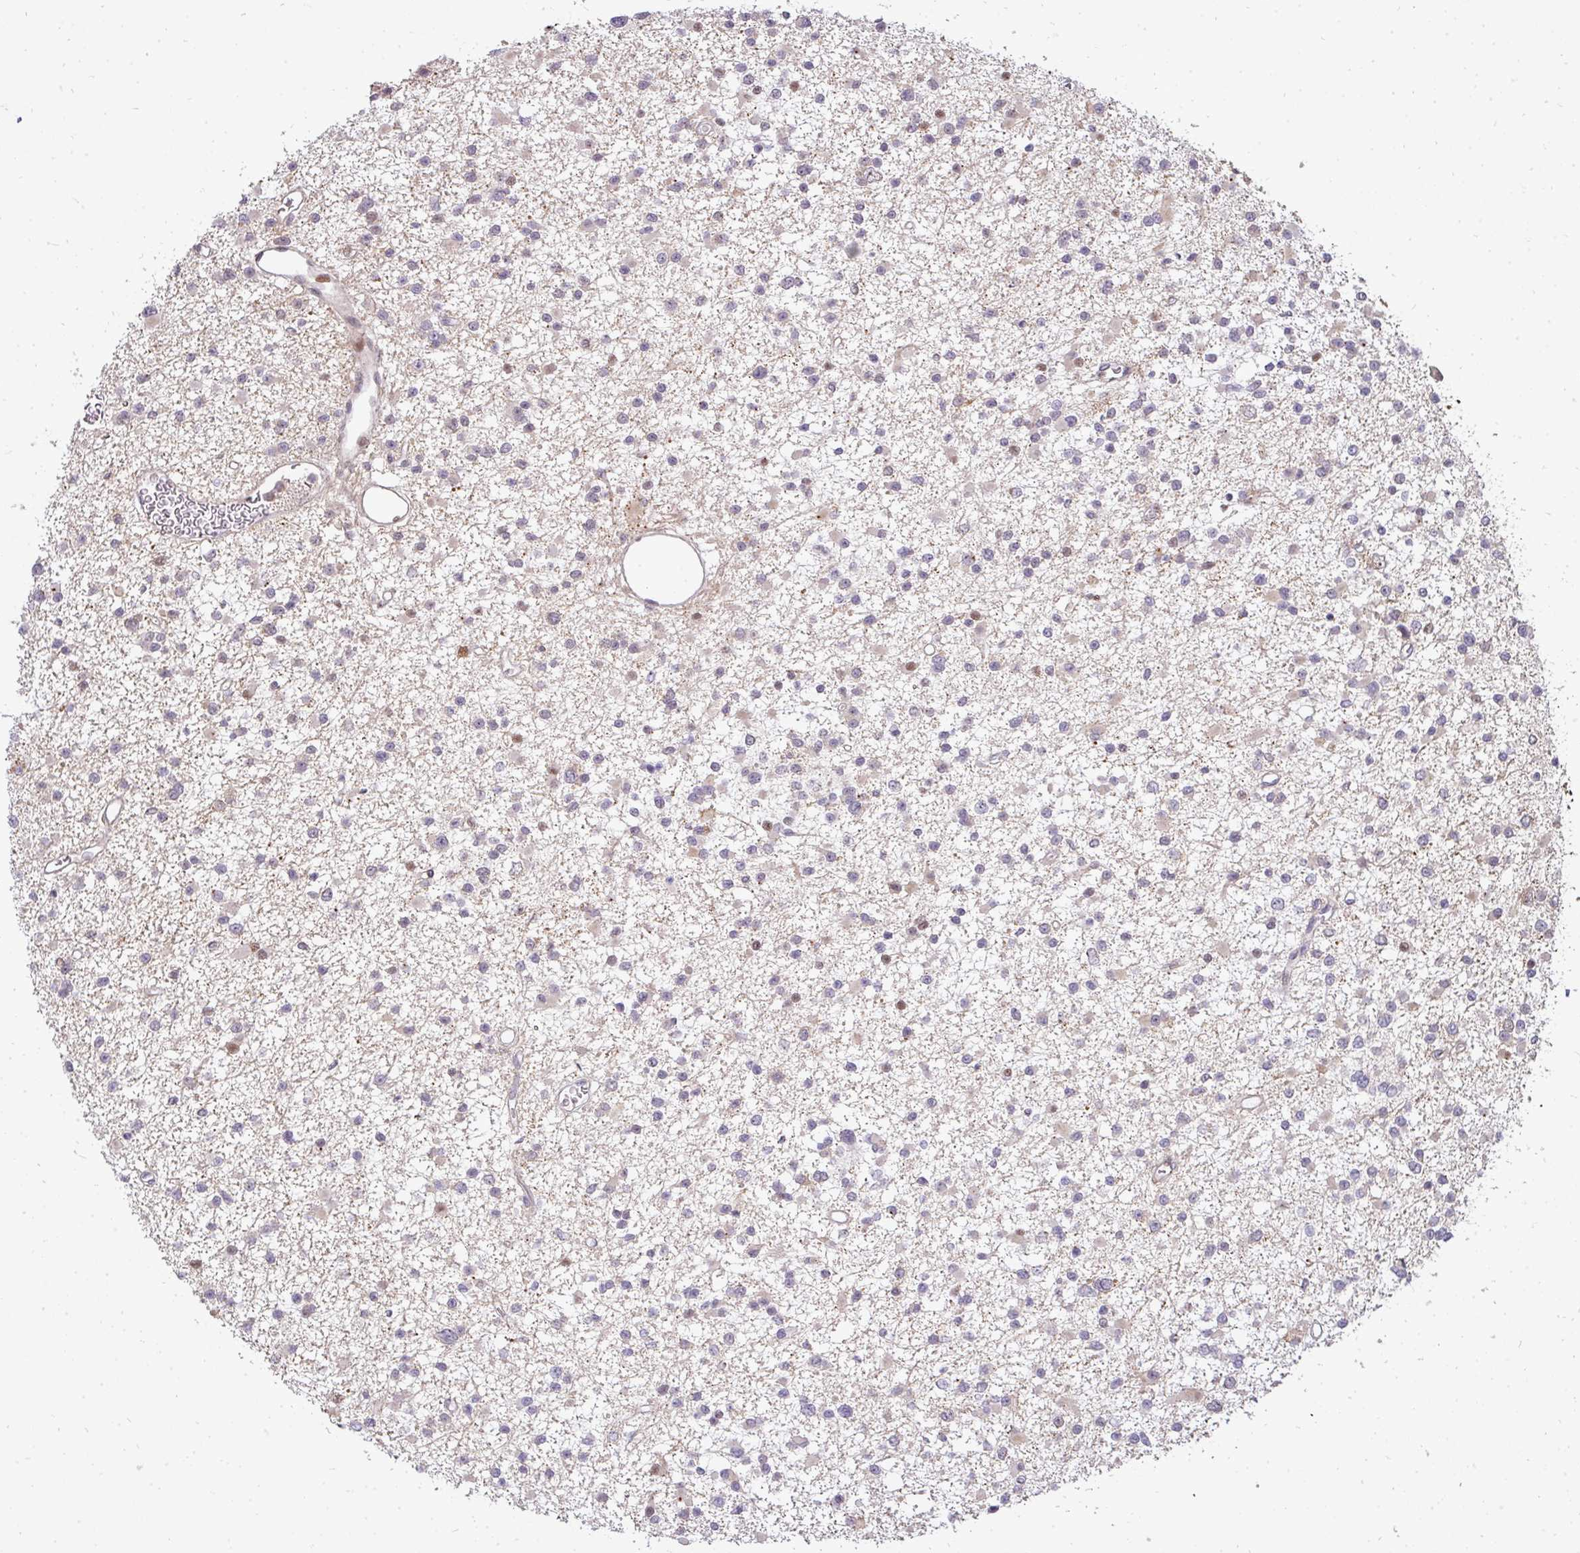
{"staining": {"intensity": "negative", "quantity": "none", "location": "none"}, "tissue": "glioma", "cell_type": "Tumor cells", "image_type": "cancer", "snomed": [{"axis": "morphology", "description": "Glioma, malignant, Low grade"}, {"axis": "topography", "description": "Brain"}], "caption": "Immunohistochemical staining of human malignant glioma (low-grade) displays no significant staining in tumor cells.", "gene": "PATZ1", "patient": {"sex": "female", "age": 22}}